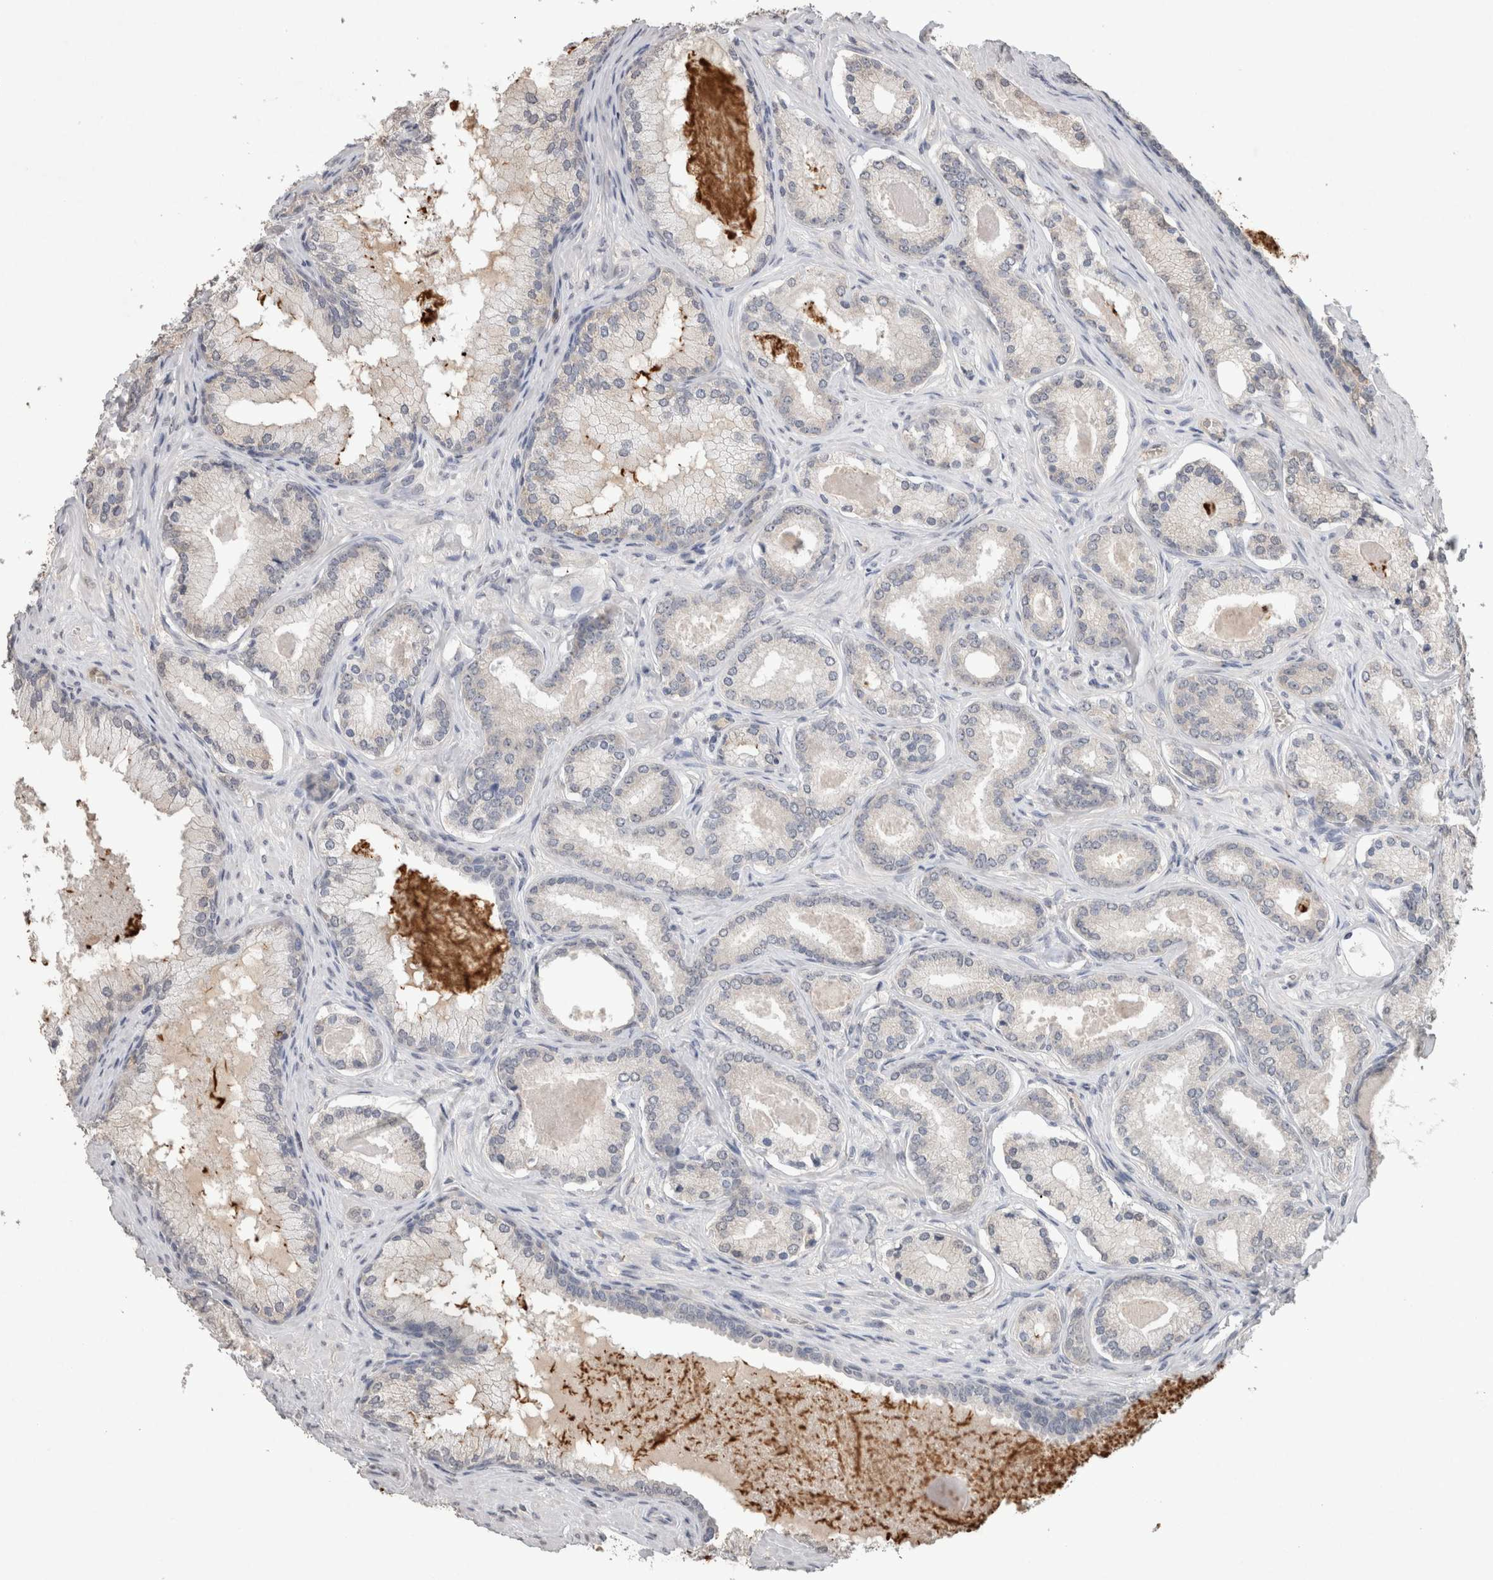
{"staining": {"intensity": "negative", "quantity": "none", "location": "none"}, "tissue": "prostate cancer", "cell_type": "Tumor cells", "image_type": "cancer", "snomed": [{"axis": "morphology", "description": "Adenocarcinoma, Low grade"}, {"axis": "topography", "description": "Prostate"}], "caption": "Adenocarcinoma (low-grade) (prostate) was stained to show a protein in brown. There is no significant expression in tumor cells.", "gene": "FABP7", "patient": {"sex": "male", "age": 70}}